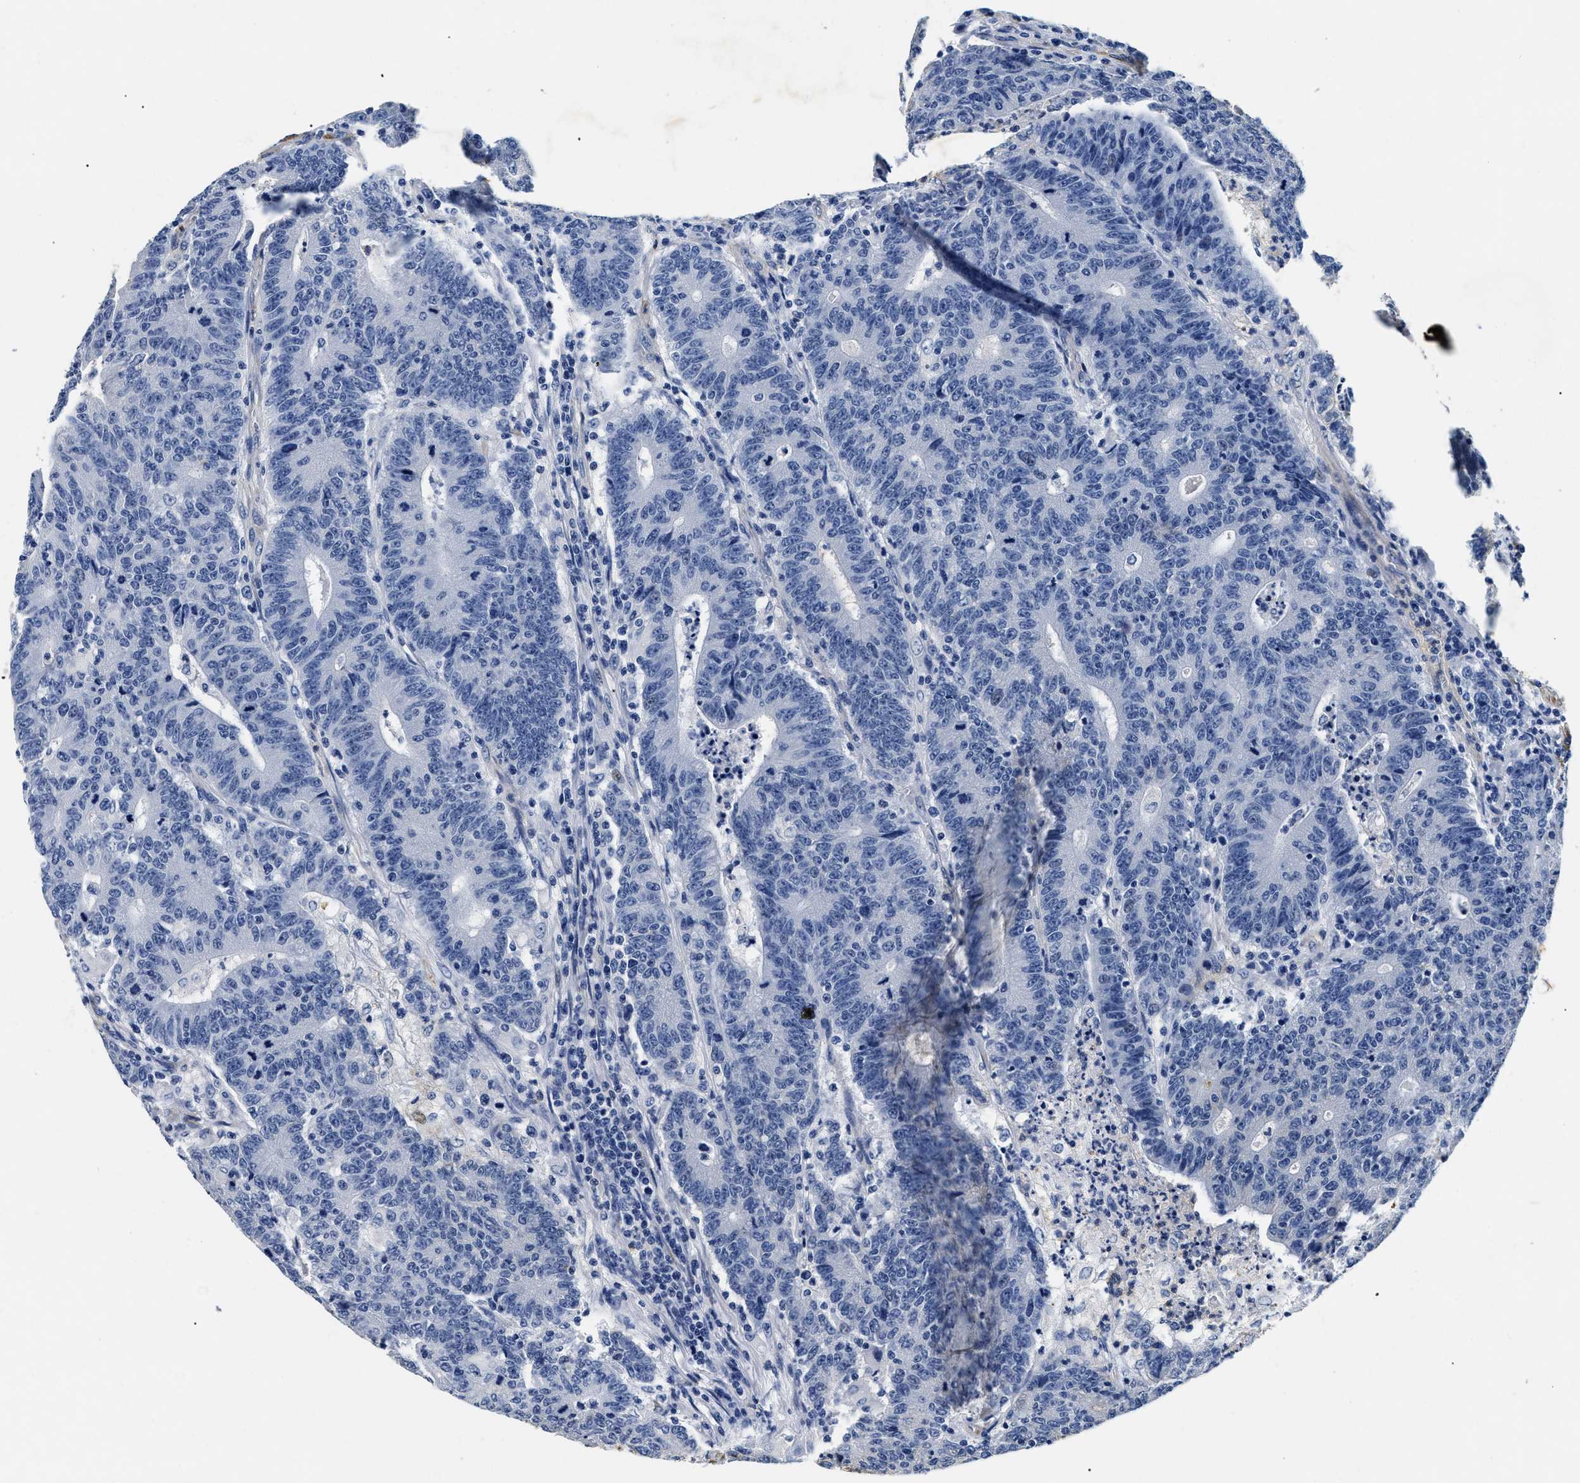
{"staining": {"intensity": "negative", "quantity": "none", "location": "none"}, "tissue": "colorectal cancer", "cell_type": "Tumor cells", "image_type": "cancer", "snomed": [{"axis": "morphology", "description": "Normal tissue, NOS"}, {"axis": "morphology", "description": "Adenocarcinoma, NOS"}, {"axis": "topography", "description": "Colon"}], "caption": "This is an immunohistochemistry photomicrograph of human adenocarcinoma (colorectal). There is no staining in tumor cells.", "gene": "LAMA3", "patient": {"sex": "female", "age": 75}}